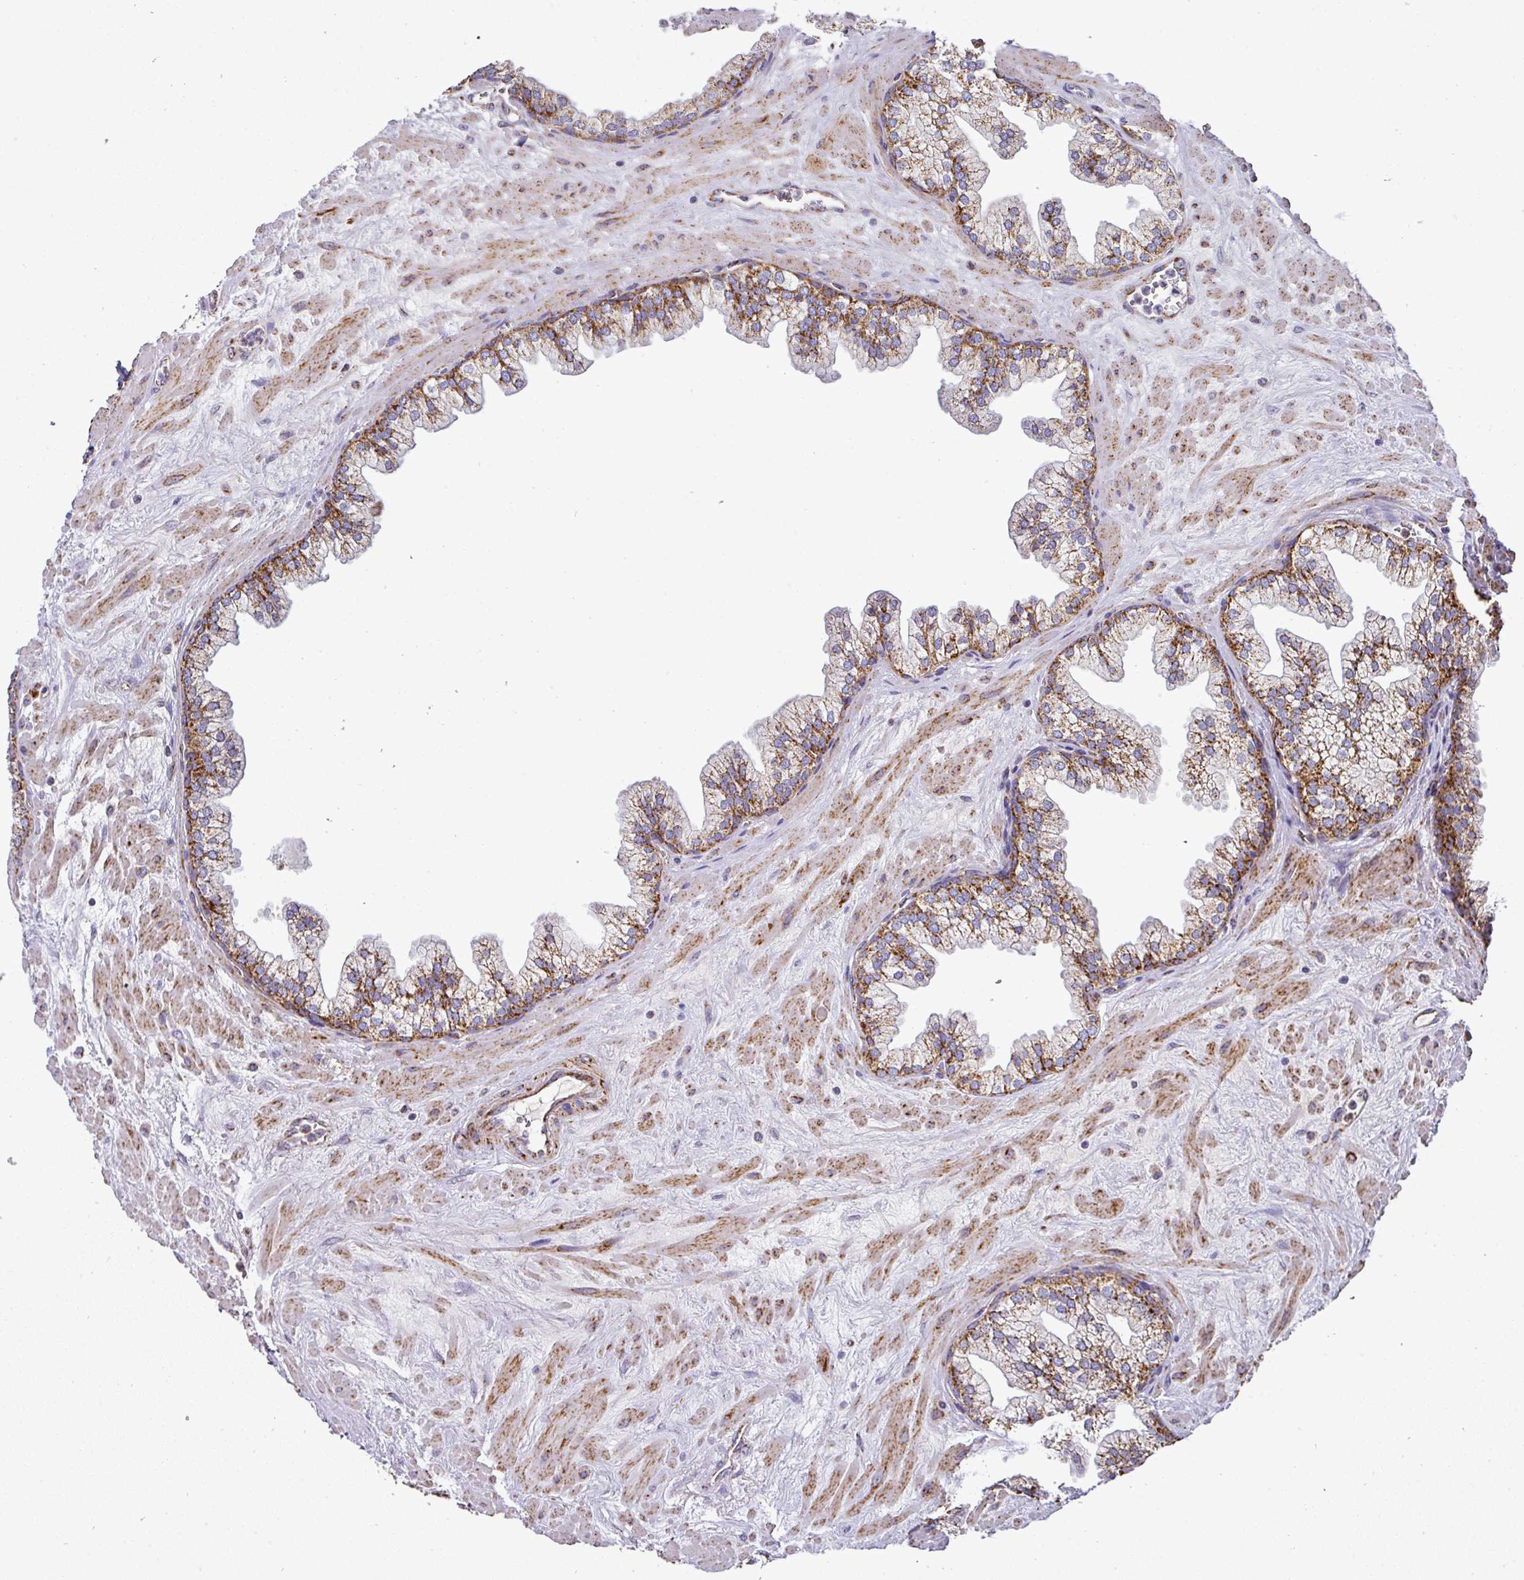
{"staining": {"intensity": "strong", "quantity": ">75%", "location": "cytoplasmic/membranous"}, "tissue": "prostate", "cell_type": "Glandular cells", "image_type": "normal", "snomed": [{"axis": "morphology", "description": "Normal tissue, NOS"}, {"axis": "topography", "description": "Prostate"}, {"axis": "topography", "description": "Peripheral nerve tissue"}], "caption": "High-power microscopy captured an immunohistochemistry histopathology image of unremarkable prostate, revealing strong cytoplasmic/membranous positivity in approximately >75% of glandular cells.", "gene": "UQCRFS1", "patient": {"sex": "male", "age": 61}}